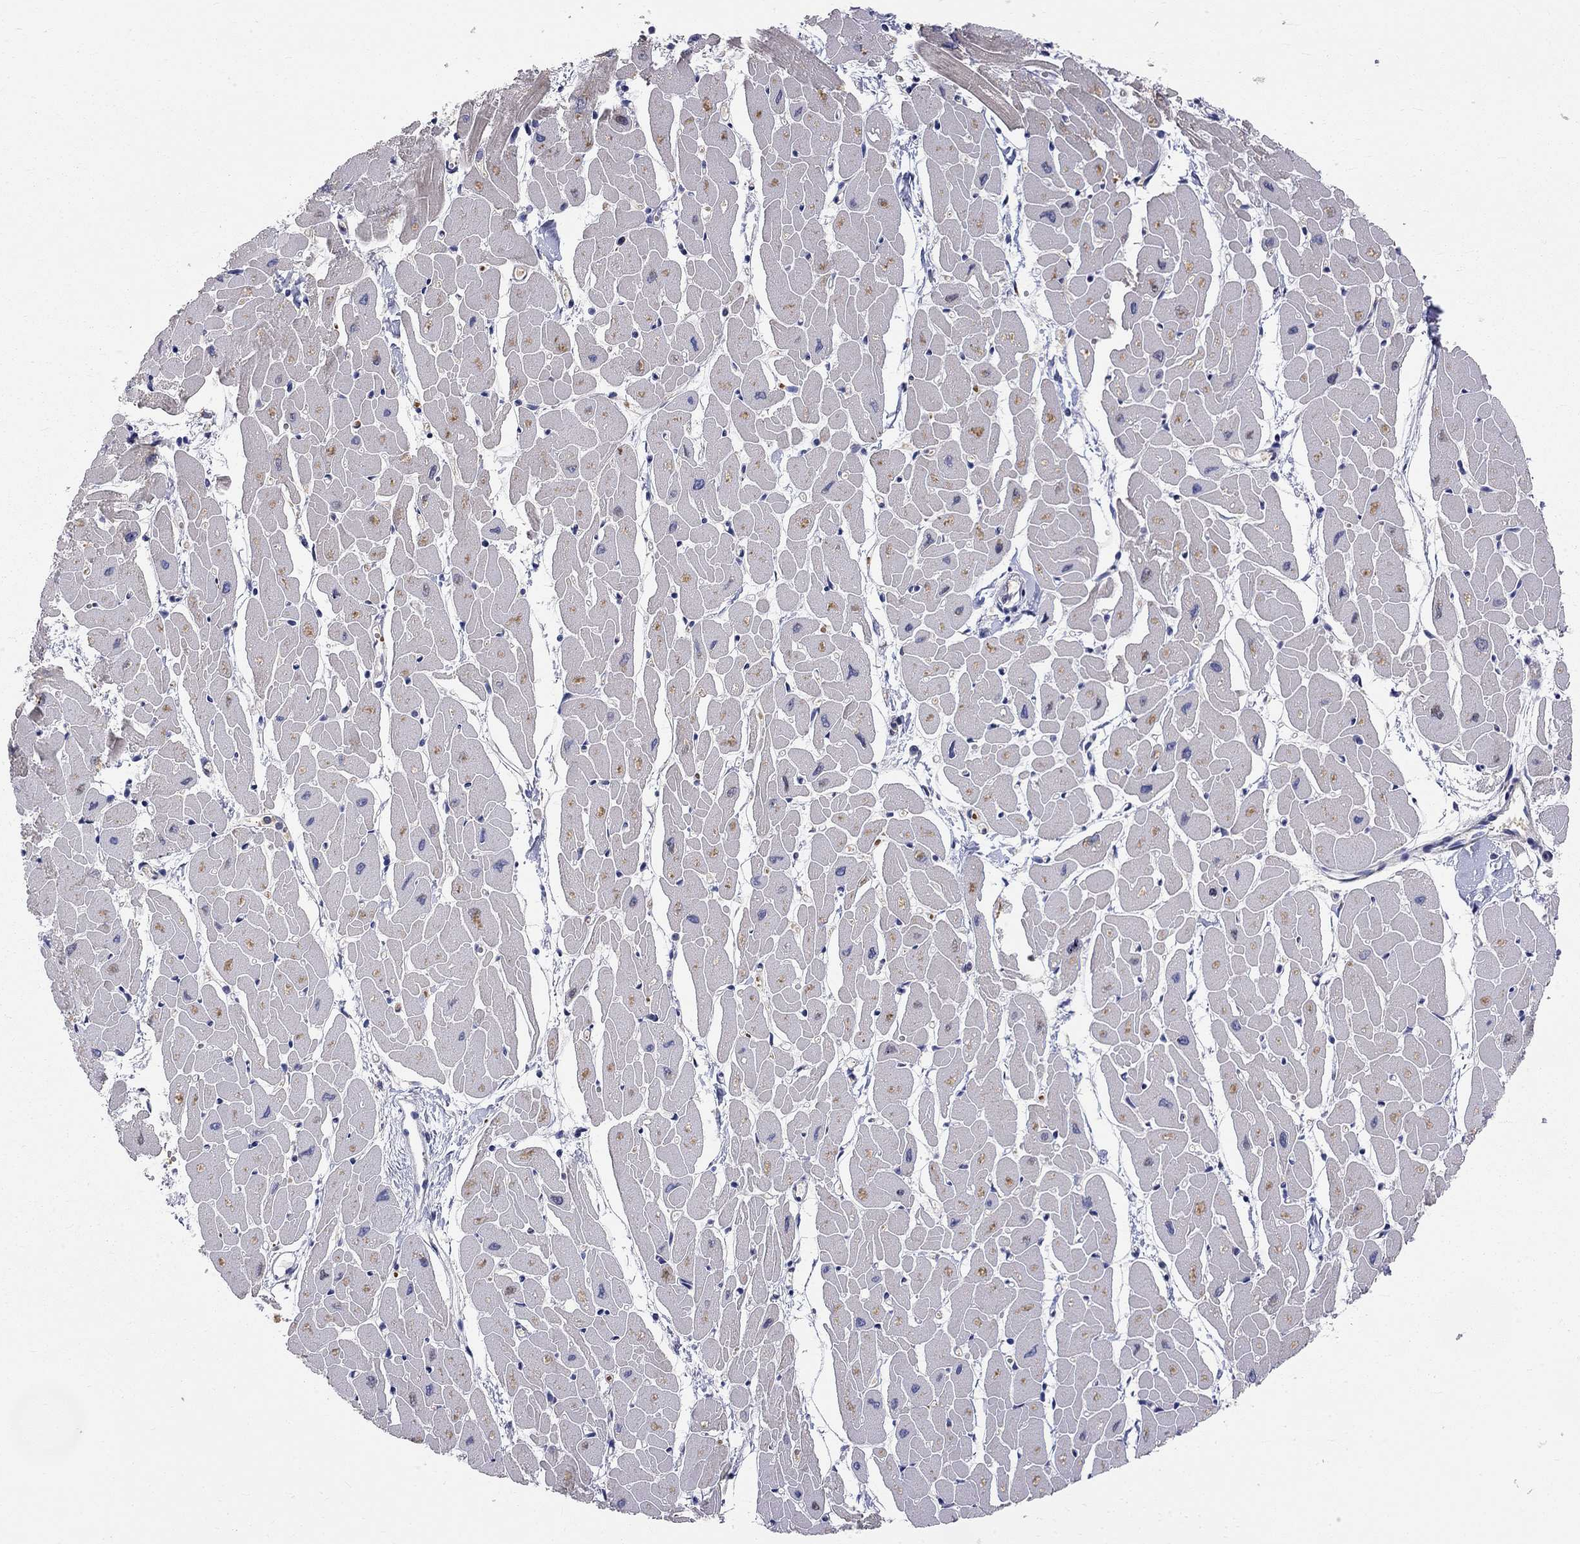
{"staining": {"intensity": "negative", "quantity": "none", "location": "none"}, "tissue": "heart muscle", "cell_type": "Cardiomyocytes", "image_type": "normal", "snomed": [{"axis": "morphology", "description": "Normal tissue, NOS"}, {"axis": "topography", "description": "Heart"}], "caption": "Micrograph shows no protein staining in cardiomyocytes of benign heart muscle. The staining was performed using DAB to visualize the protein expression in brown, while the nuclei were stained in blue with hematoxylin (Magnification: 20x).", "gene": "CASTOR1", "patient": {"sex": "male", "age": 57}}